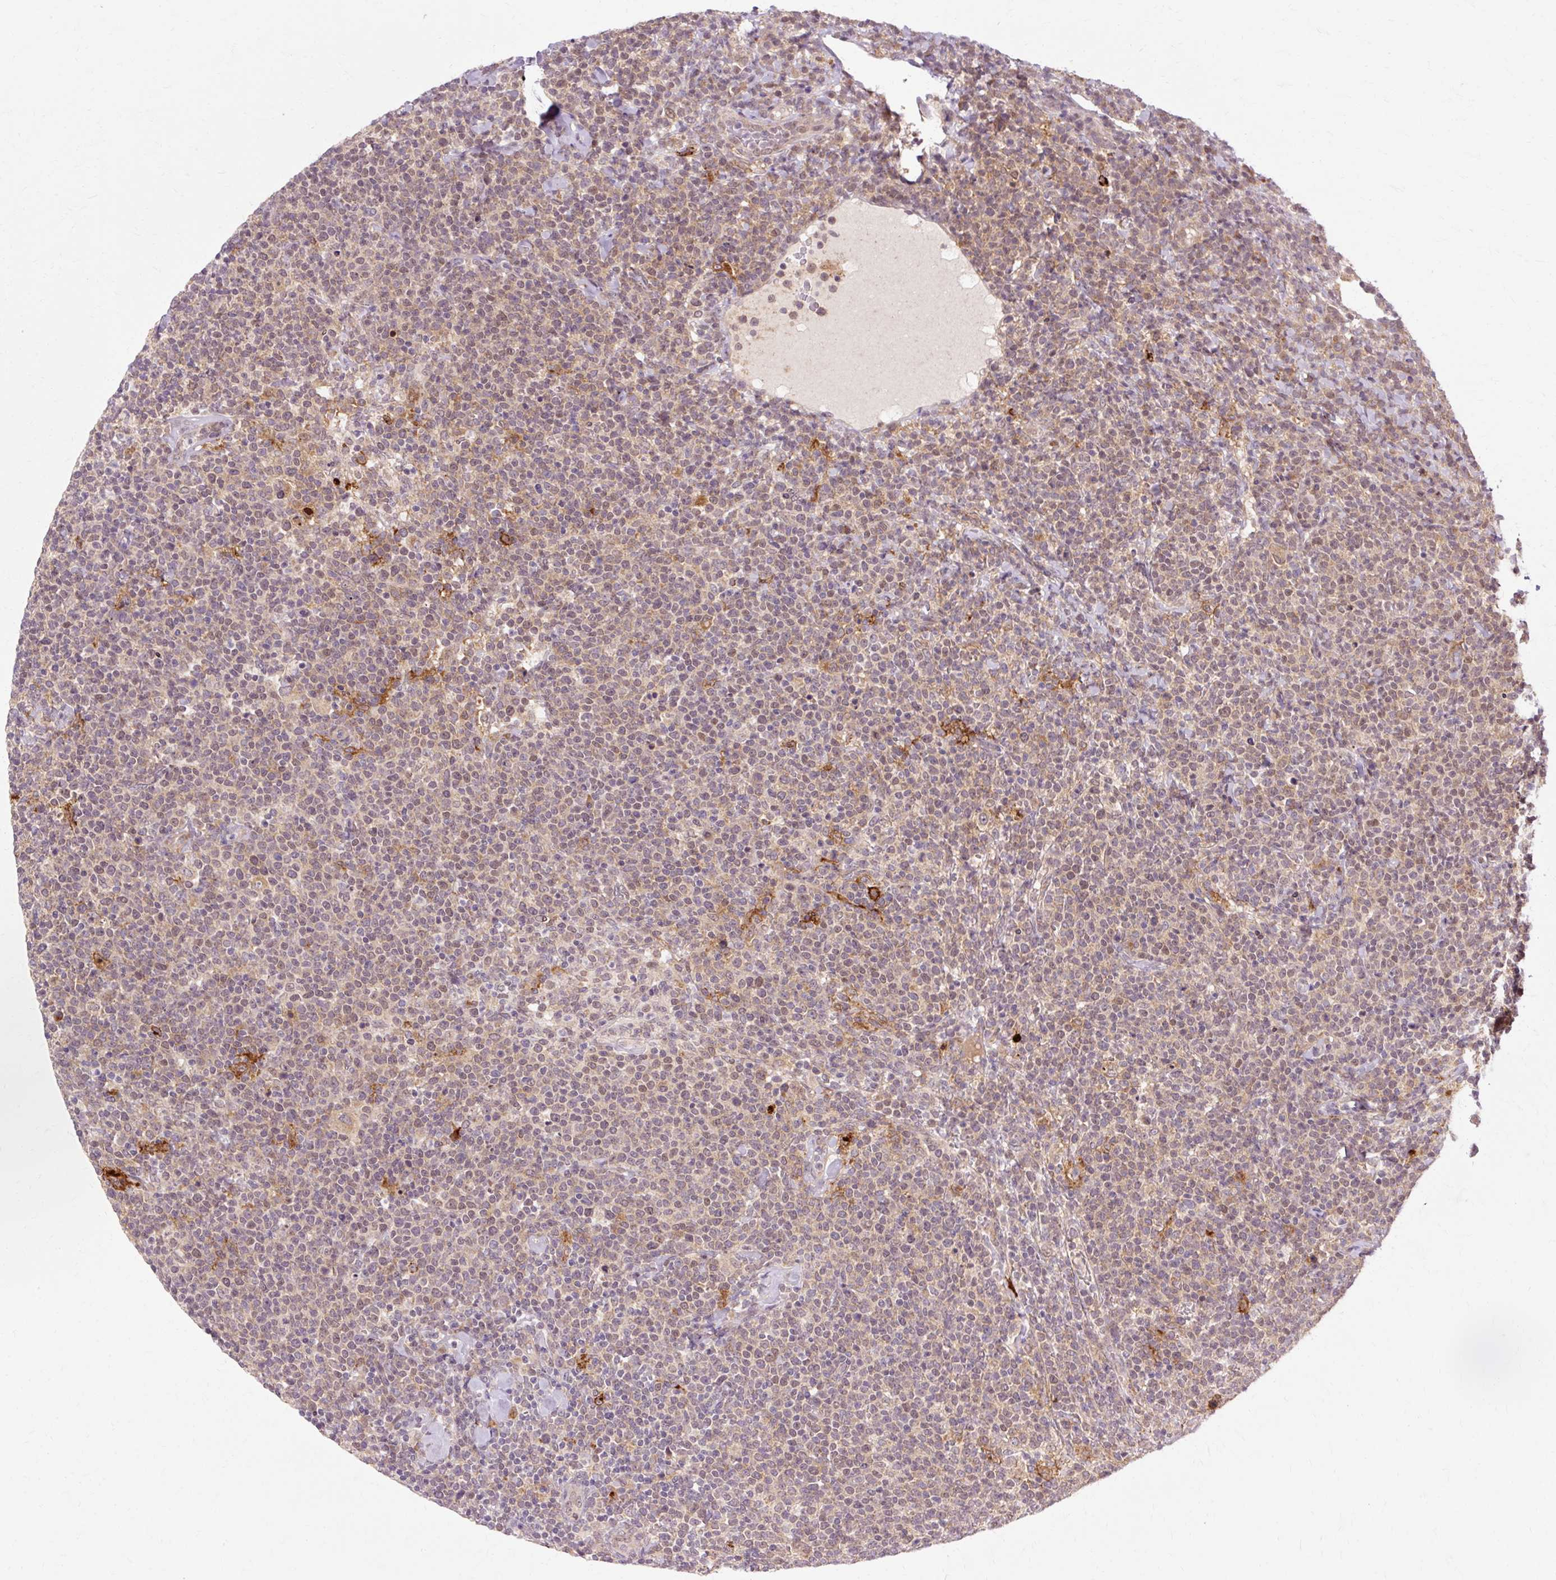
{"staining": {"intensity": "weak", "quantity": "25%-75%", "location": "cytoplasmic/membranous"}, "tissue": "lymphoma", "cell_type": "Tumor cells", "image_type": "cancer", "snomed": [{"axis": "morphology", "description": "Malignant lymphoma, non-Hodgkin's type, High grade"}, {"axis": "topography", "description": "Lymph node"}], "caption": "Immunohistochemical staining of lymphoma displays low levels of weak cytoplasmic/membranous protein expression in about 25%-75% of tumor cells.", "gene": "GEMIN2", "patient": {"sex": "male", "age": 61}}